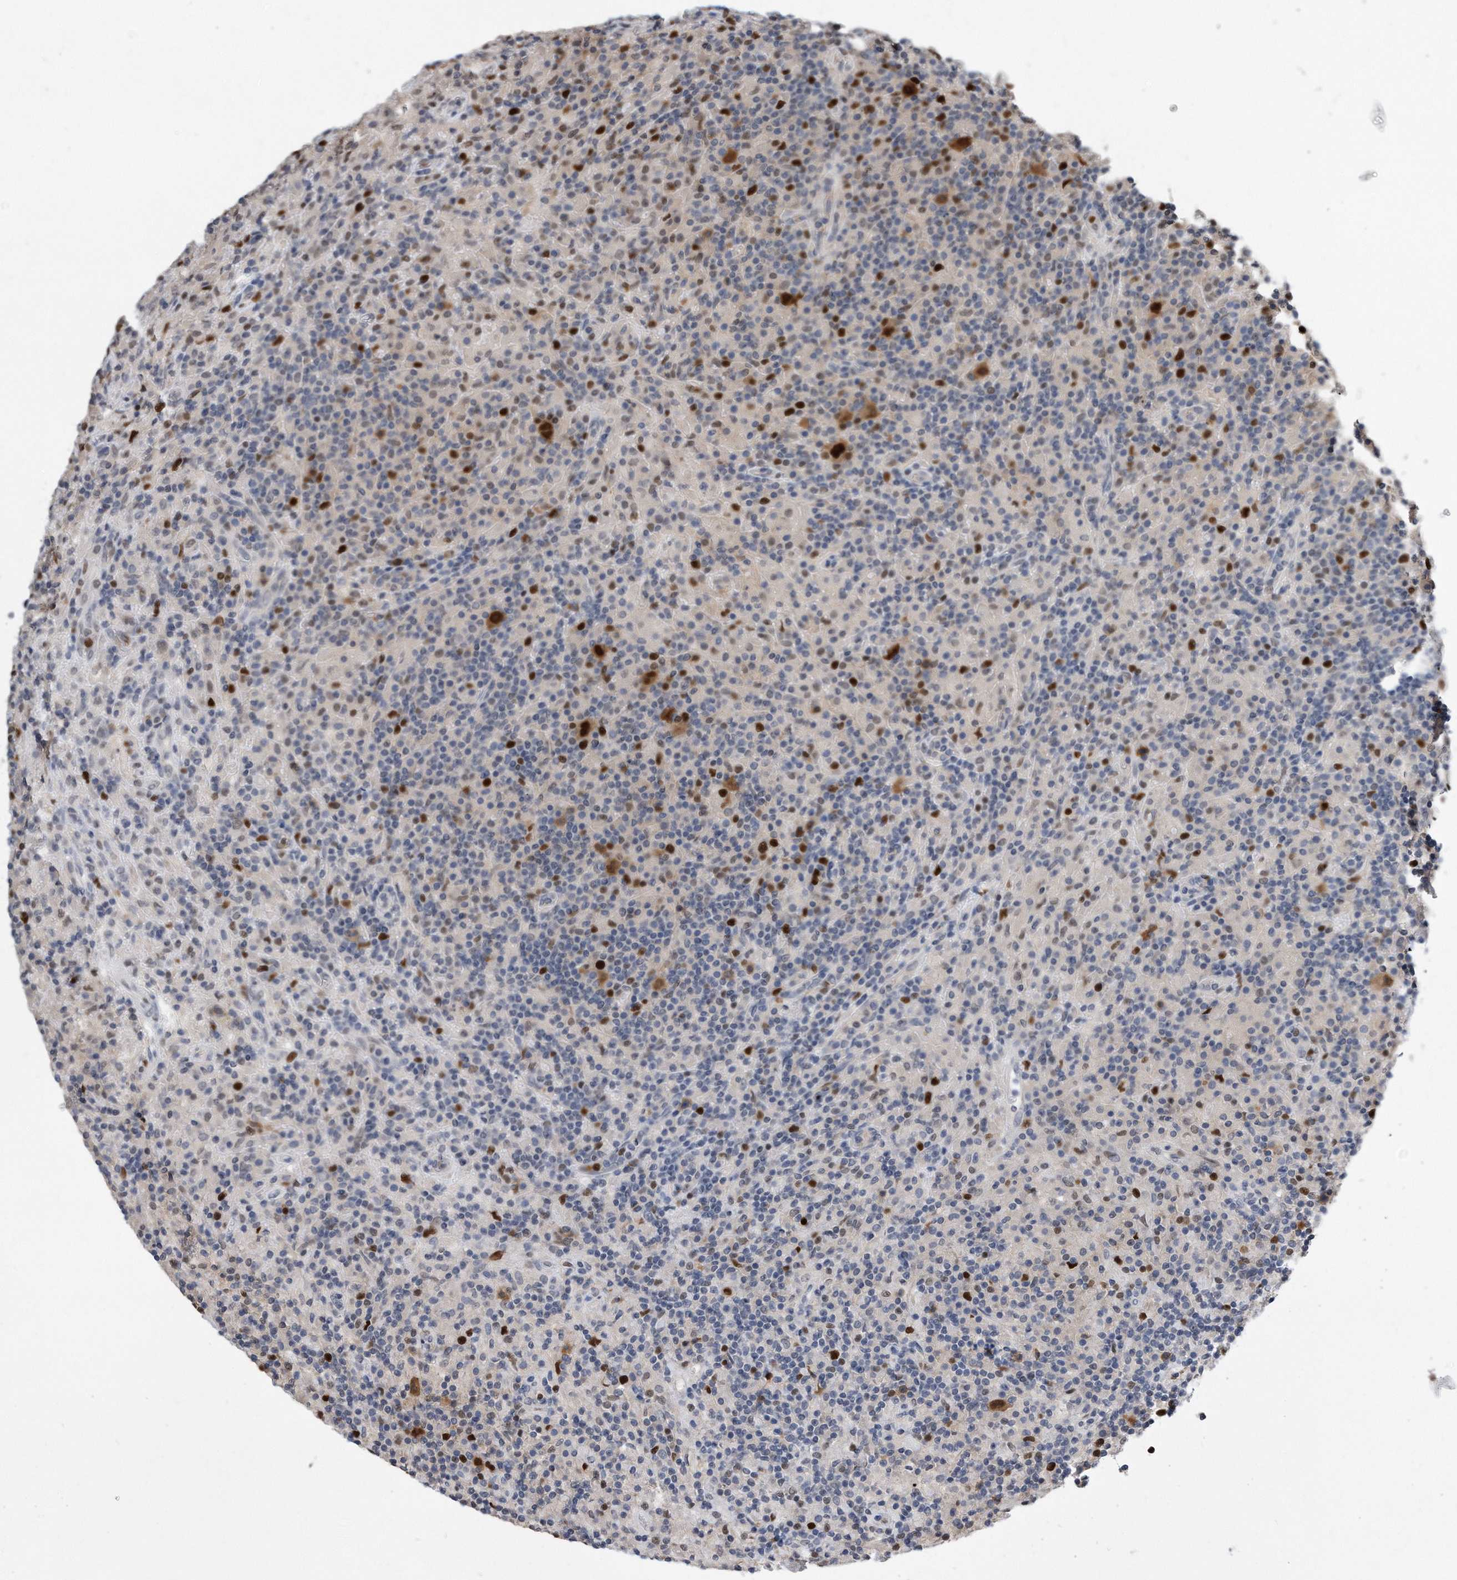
{"staining": {"intensity": "strong", "quantity": ">75%", "location": "nuclear"}, "tissue": "lymphoma", "cell_type": "Tumor cells", "image_type": "cancer", "snomed": [{"axis": "morphology", "description": "Hodgkin's disease, NOS"}, {"axis": "topography", "description": "Lymph node"}], "caption": "The immunohistochemical stain labels strong nuclear positivity in tumor cells of lymphoma tissue. The protein of interest is shown in brown color, while the nuclei are stained blue.", "gene": "PCNA", "patient": {"sex": "male", "age": 70}}